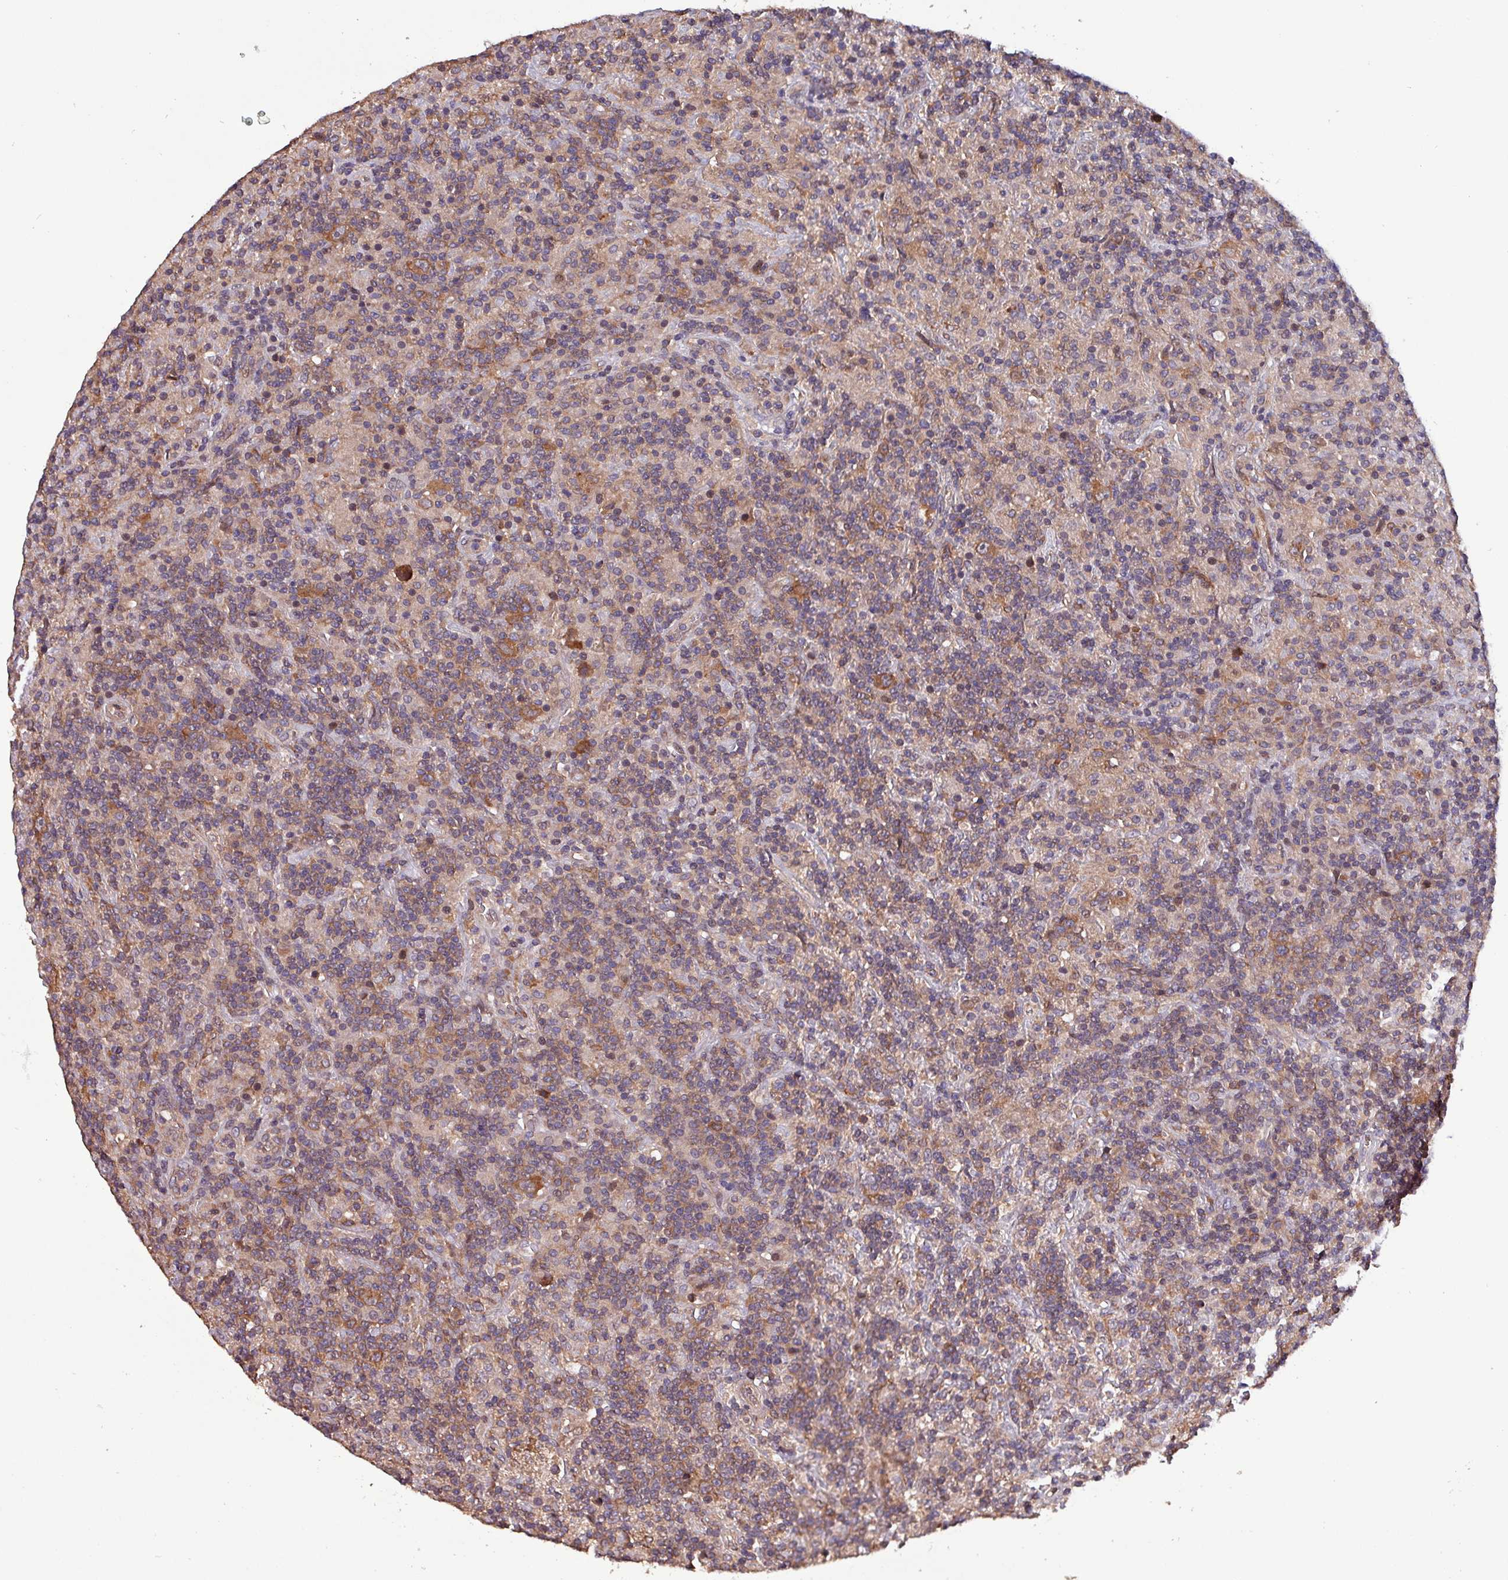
{"staining": {"intensity": "moderate", "quantity": ">75%", "location": "cytoplasmic/membranous"}, "tissue": "lymphoma", "cell_type": "Tumor cells", "image_type": "cancer", "snomed": [{"axis": "morphology", "description": "Hodgkin's disease, NOS"}, {"axis": "topography", "description": "Lymph node"}], "caption": "A photomicrograph showing moderate cytoplasmic/membranous positivity in approximately >75% of tumor cells in Hodgkin's disease, as visualized by brown immunohistochemical staining.", "gene": "PAFAH1B2", "patient": {"sex": "male", "age": 70}}